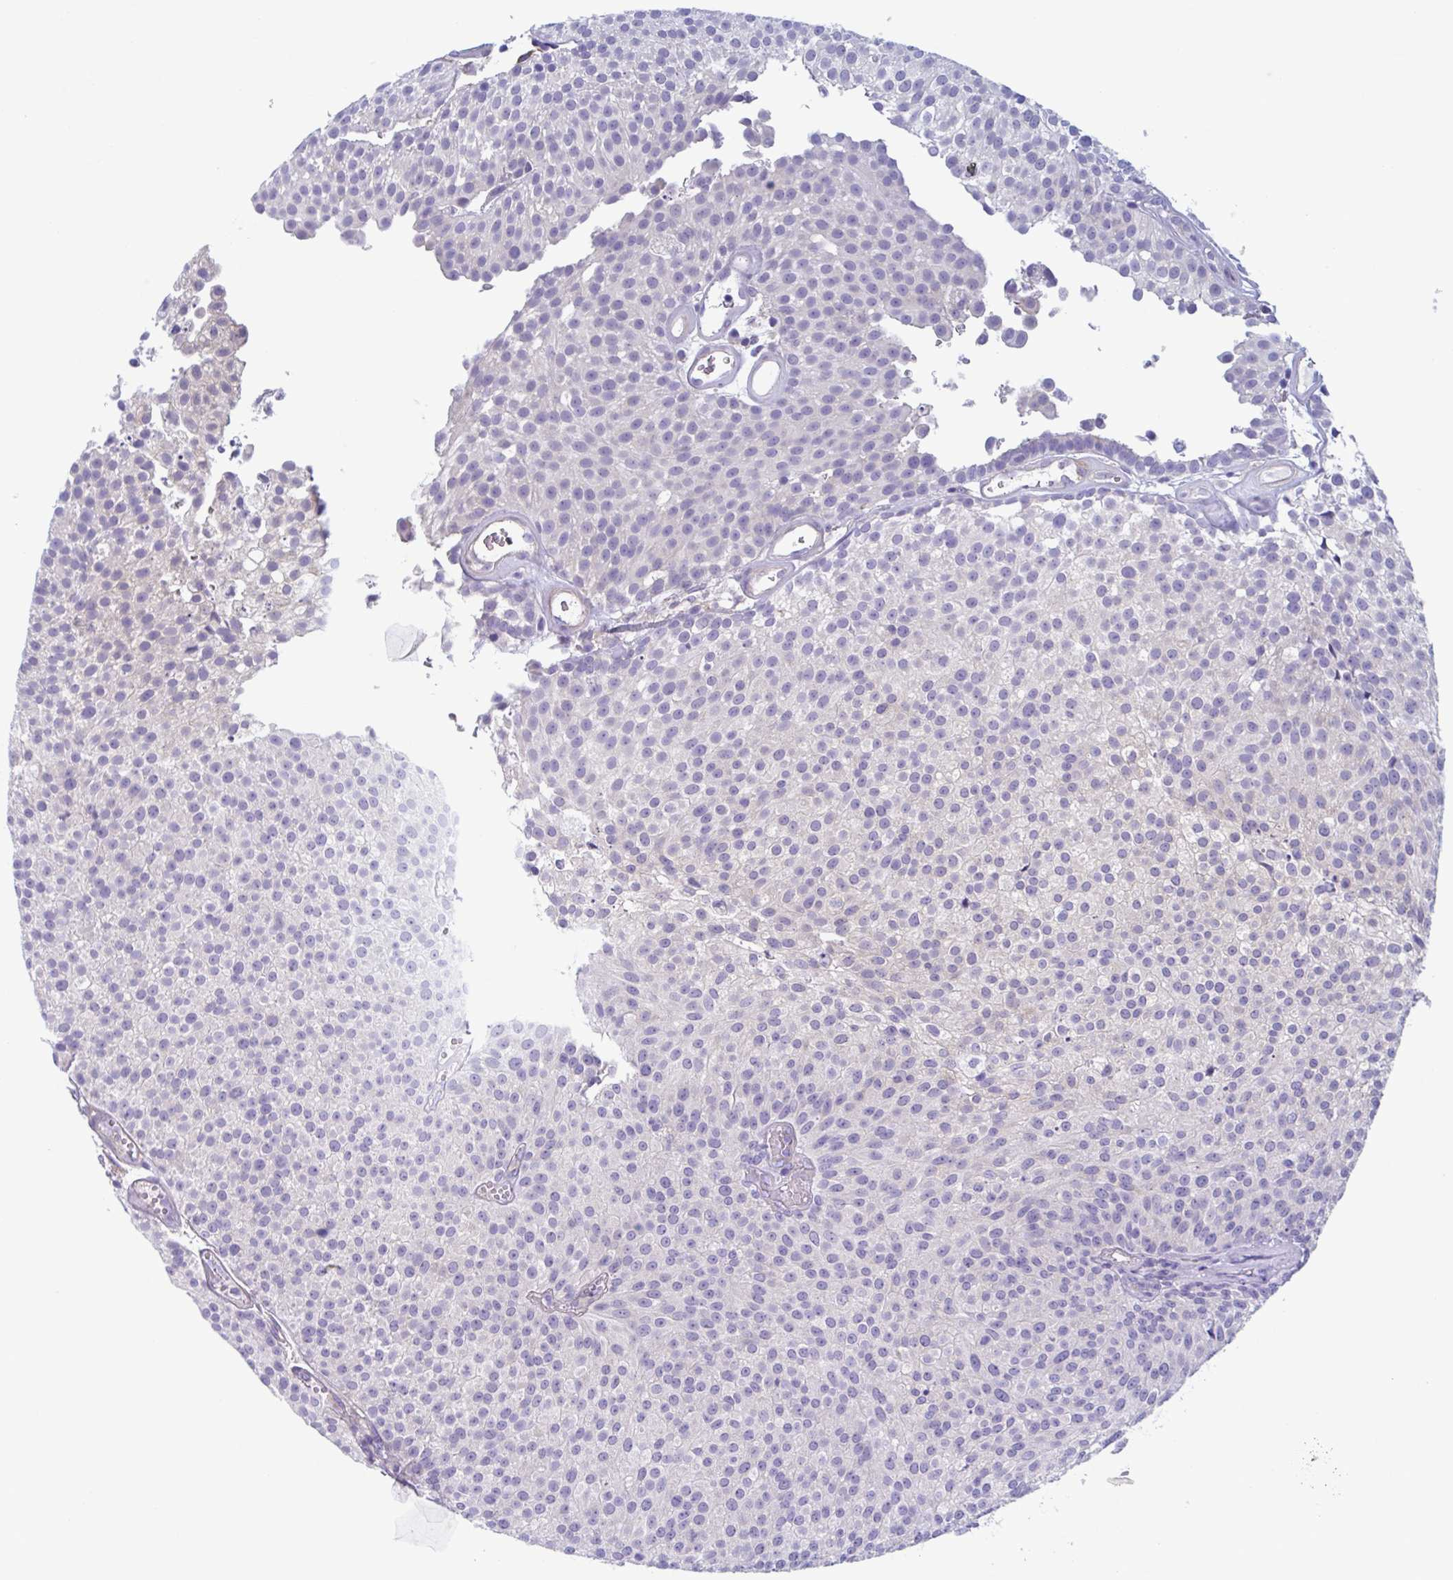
{"staining": {"intensity": "negative", "quantity": "none", "location": "none"}, "tissue": "urothelial cancer", "cell_type": "Tumor cells", "image_type": "cancer", "snomed": [{"axis": "morphology", "description": "Urothelial carcinoma, Low grade"}, {"axis": "topography", "description": "Urinary bladder"}], "caption": "Tumor cells show no significant expression in urothelial cancer.", "gene": "LPIN3", "patient": {"sex": "female", "age": 79}}